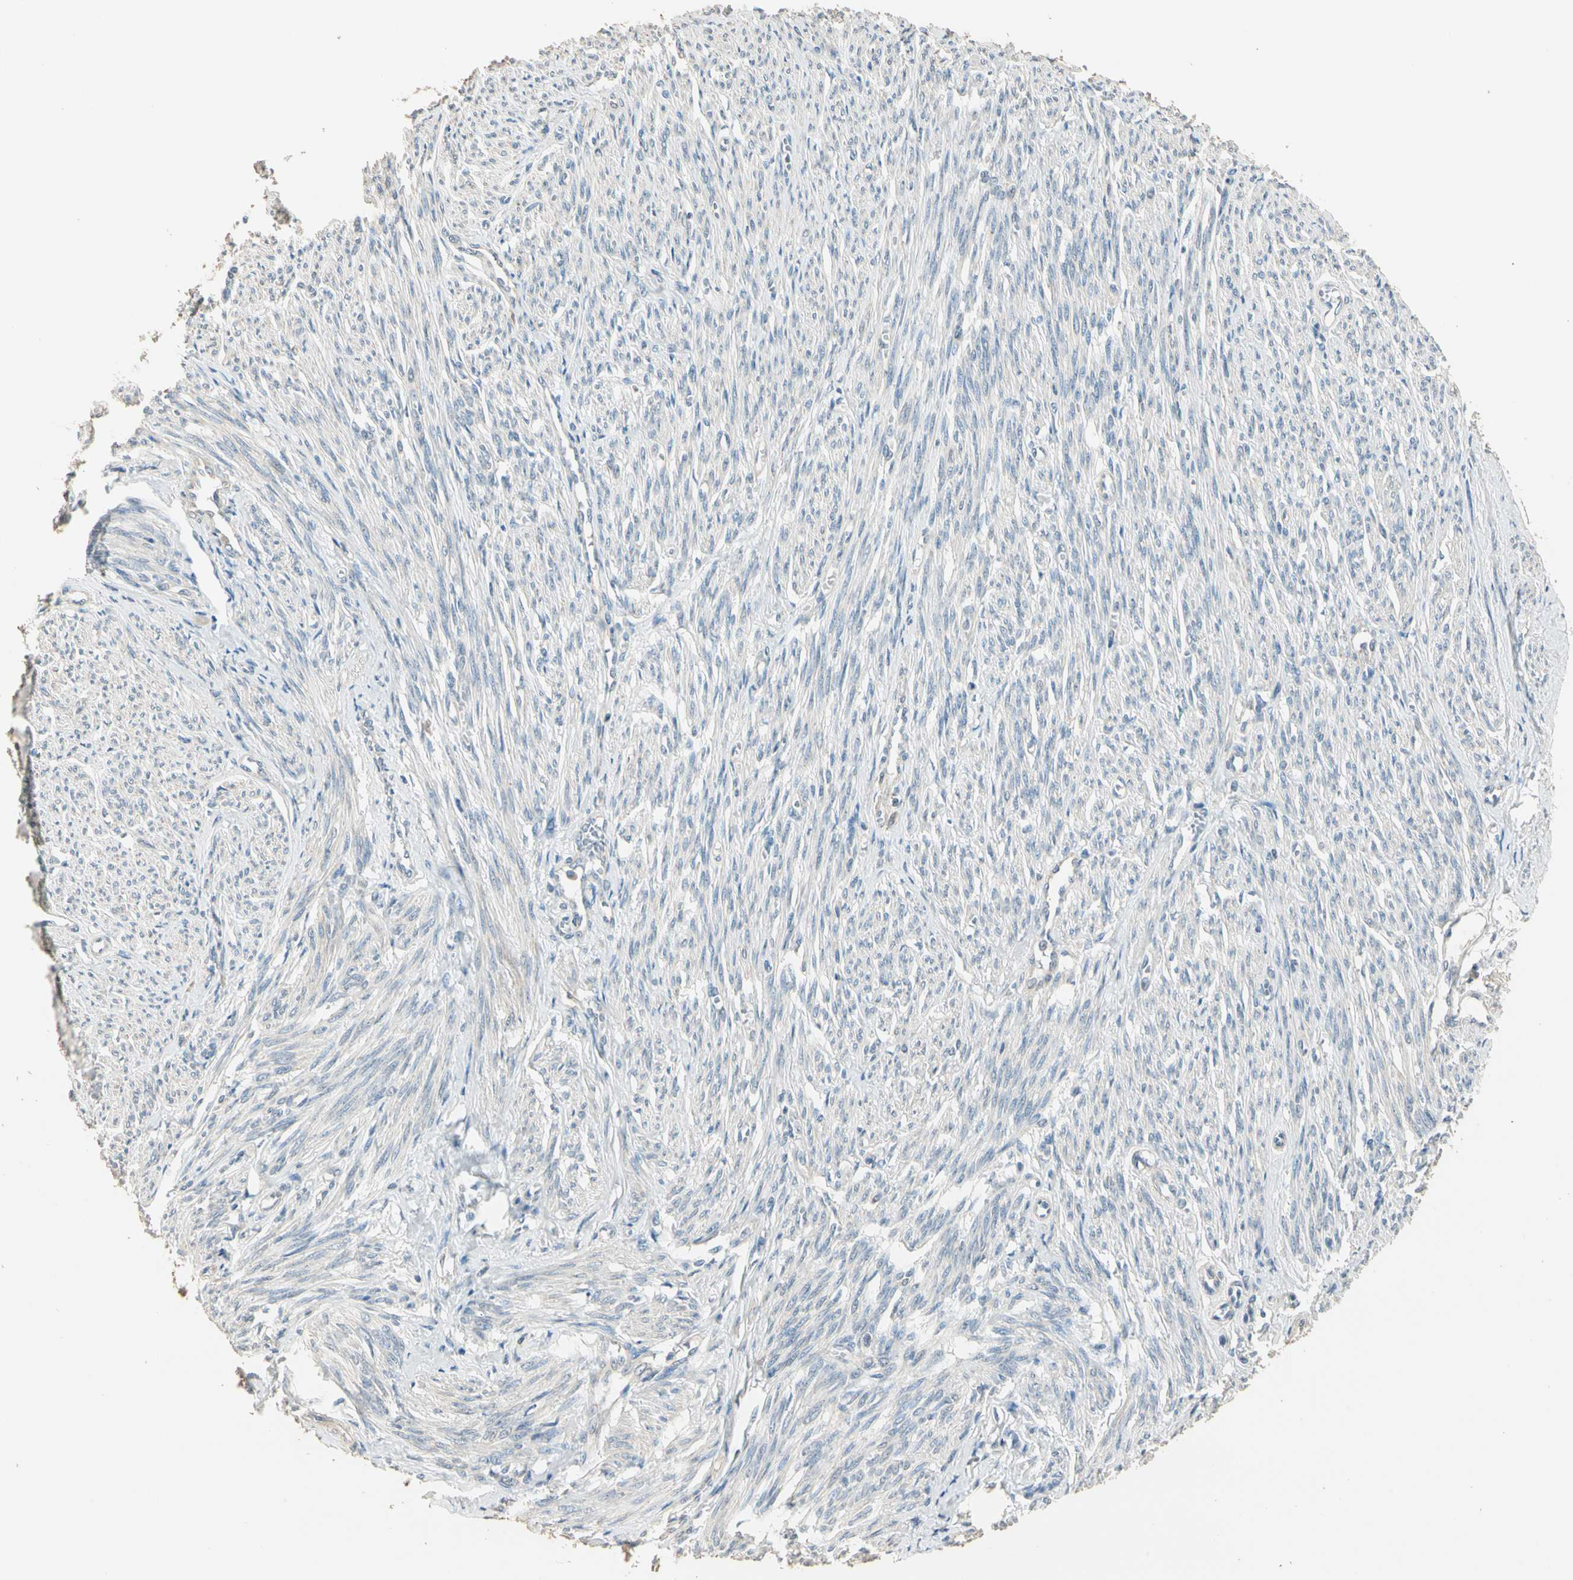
{"staining": {"intensity": "negative", "quantity": "none", "location": "none"}, "tissue": "smooth muscle", "cell_type": "Smooth muscle cells", "image_type": "normal", "snomed": [{"axis": "morphology", "description": "Normal tissue, NOS"}, {"axis": "topography", "description": "Smooth muscle"}, {"axis": "topography", "description": "Cervix"}], "caption": "The immunohistochemistry (IHC) micrograph has no significant staining in smooth muscle cells of smooth muscle.", "gene": "MAP3K7", "patient": {"sex": "female", "age": 70}}